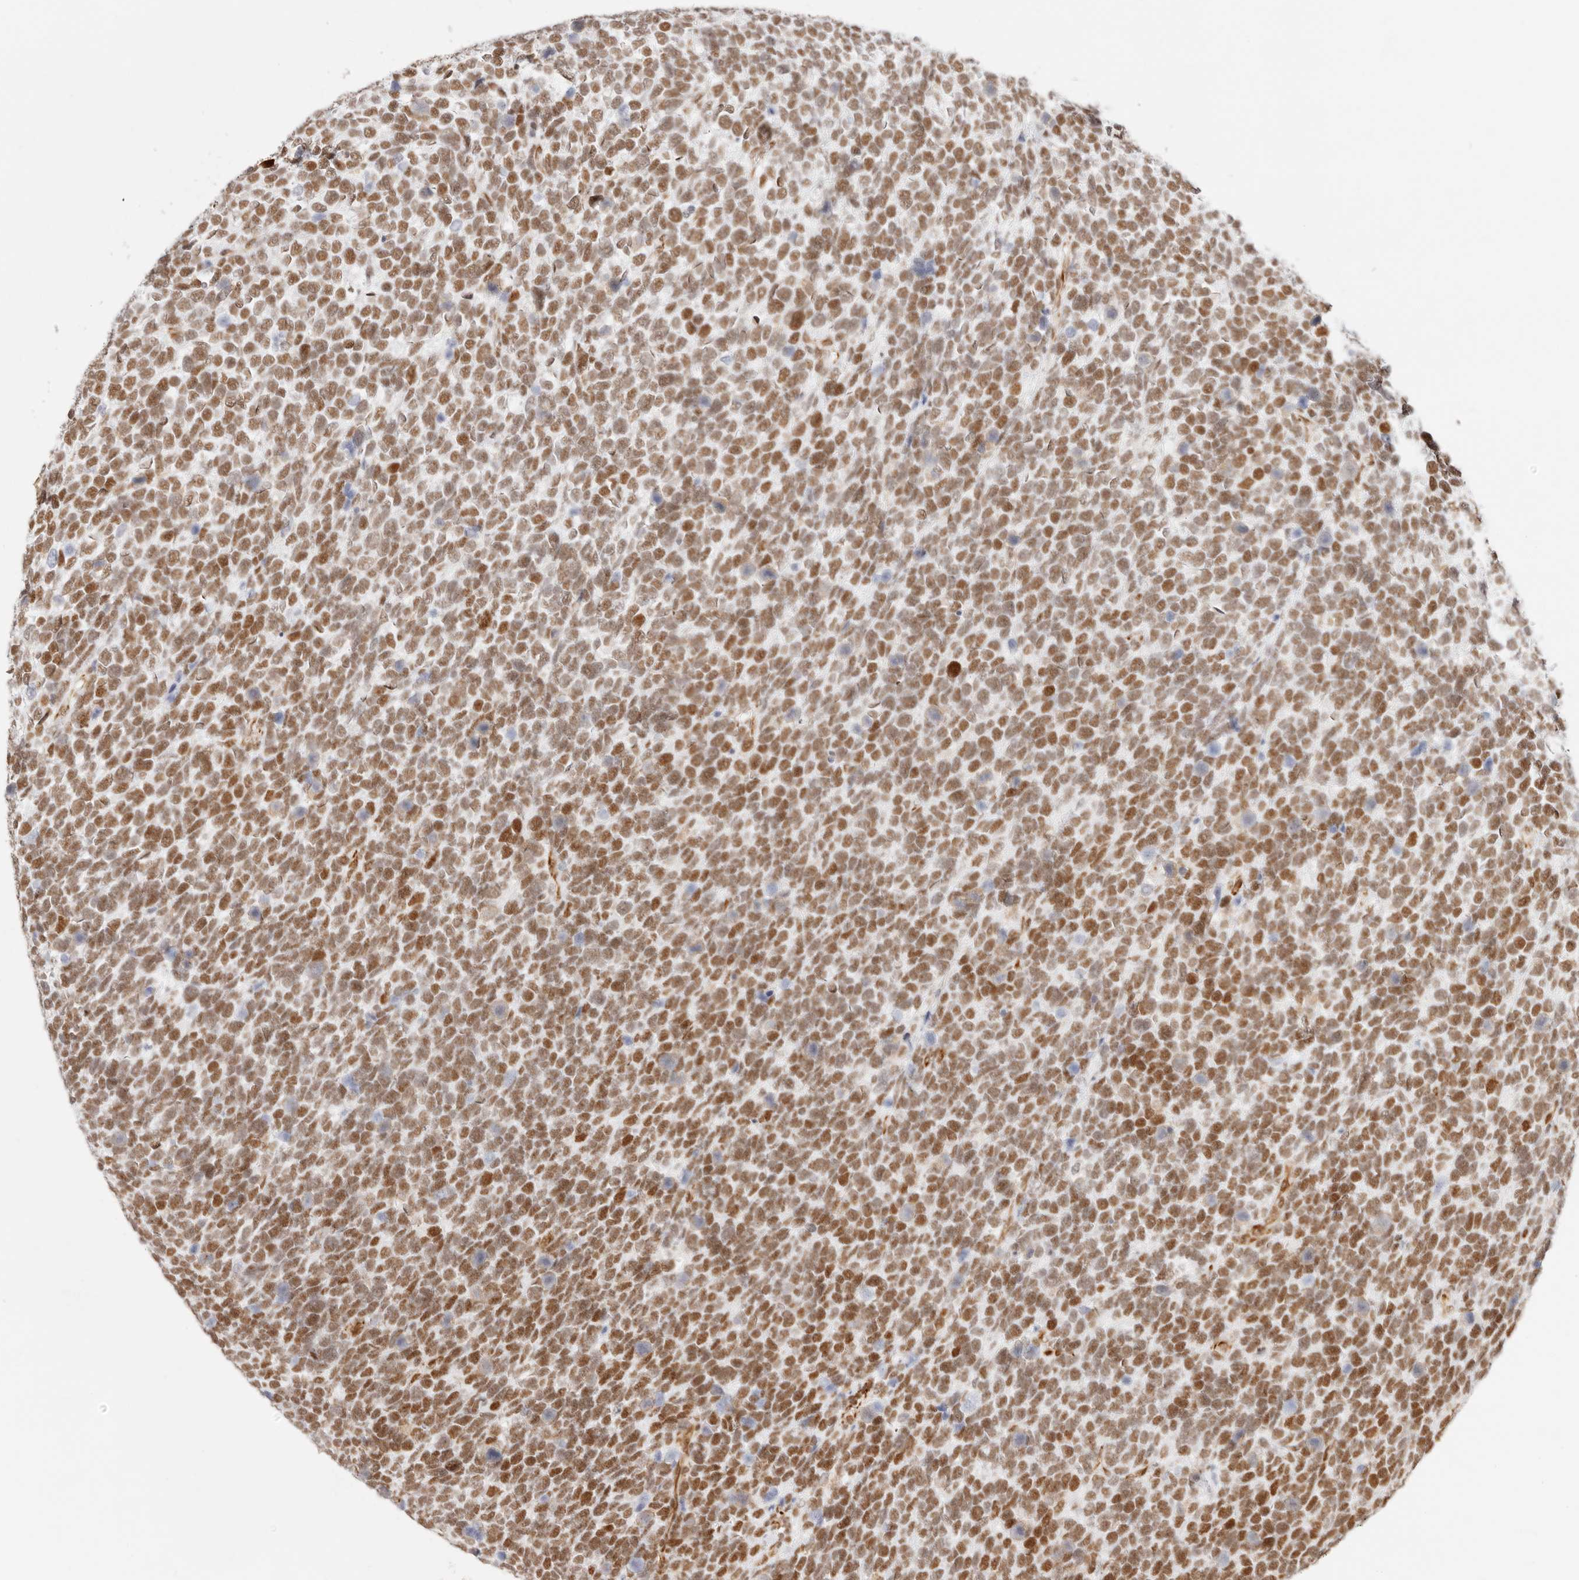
{"staining": {"intensity": "moderate", "quantity": ">75%", "location": "nuclear"}, "tissue": "urothelial cancer", "cell_type": "Tumor cells", "image_type": "cancer", "snomed": [{"axis": "morphology", "description": "Urothelial carcinoma, High grade"}, {"axis": "topography", "description": "Urinary bladder"}], "caption": "A photomicrograph of urothelial cancer stained for a protein shows moderate nuclear brown staining in tumor cells.", "gene": "ZC3H11A", "patient": {"sex": "female", "age": 82}}